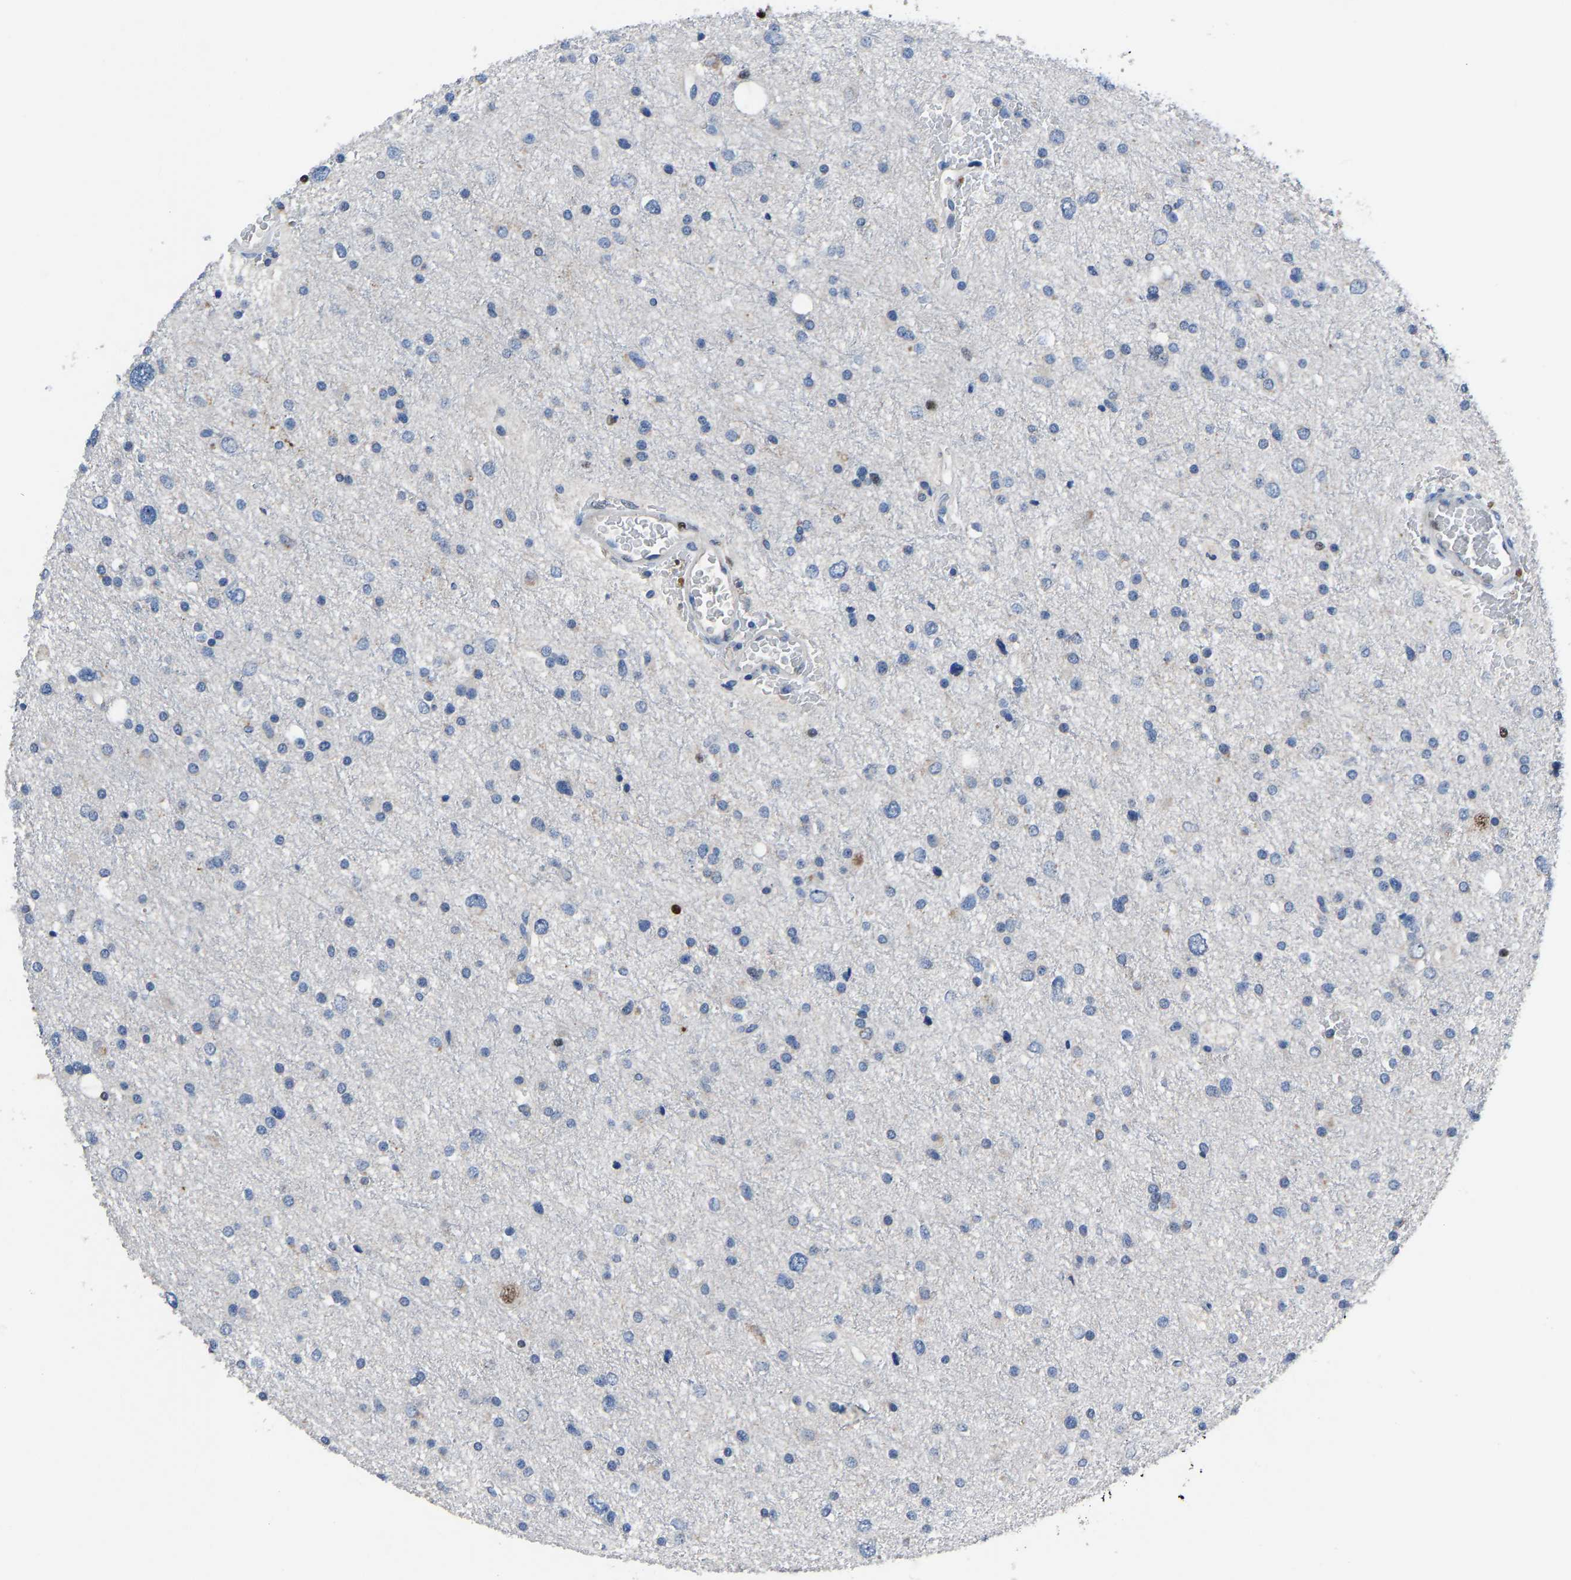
{"staining": {"intensity": "negative", "quantity": "none", "location": "none"}, "tissue": "glioma", "cell_type": "Tumor cells", "image_type": "cancer", "snomed": [{"axis": "morphology", "description": "Glioma, malignant, Low grade"}, {"axis": "topography", "description": "Brain"}], "caption": "Tumor cells are negative for brown protein staining in malignant glioma (low-grade).", "gene": "EGR1", "patient": {"sex": "female", "age": 37}}